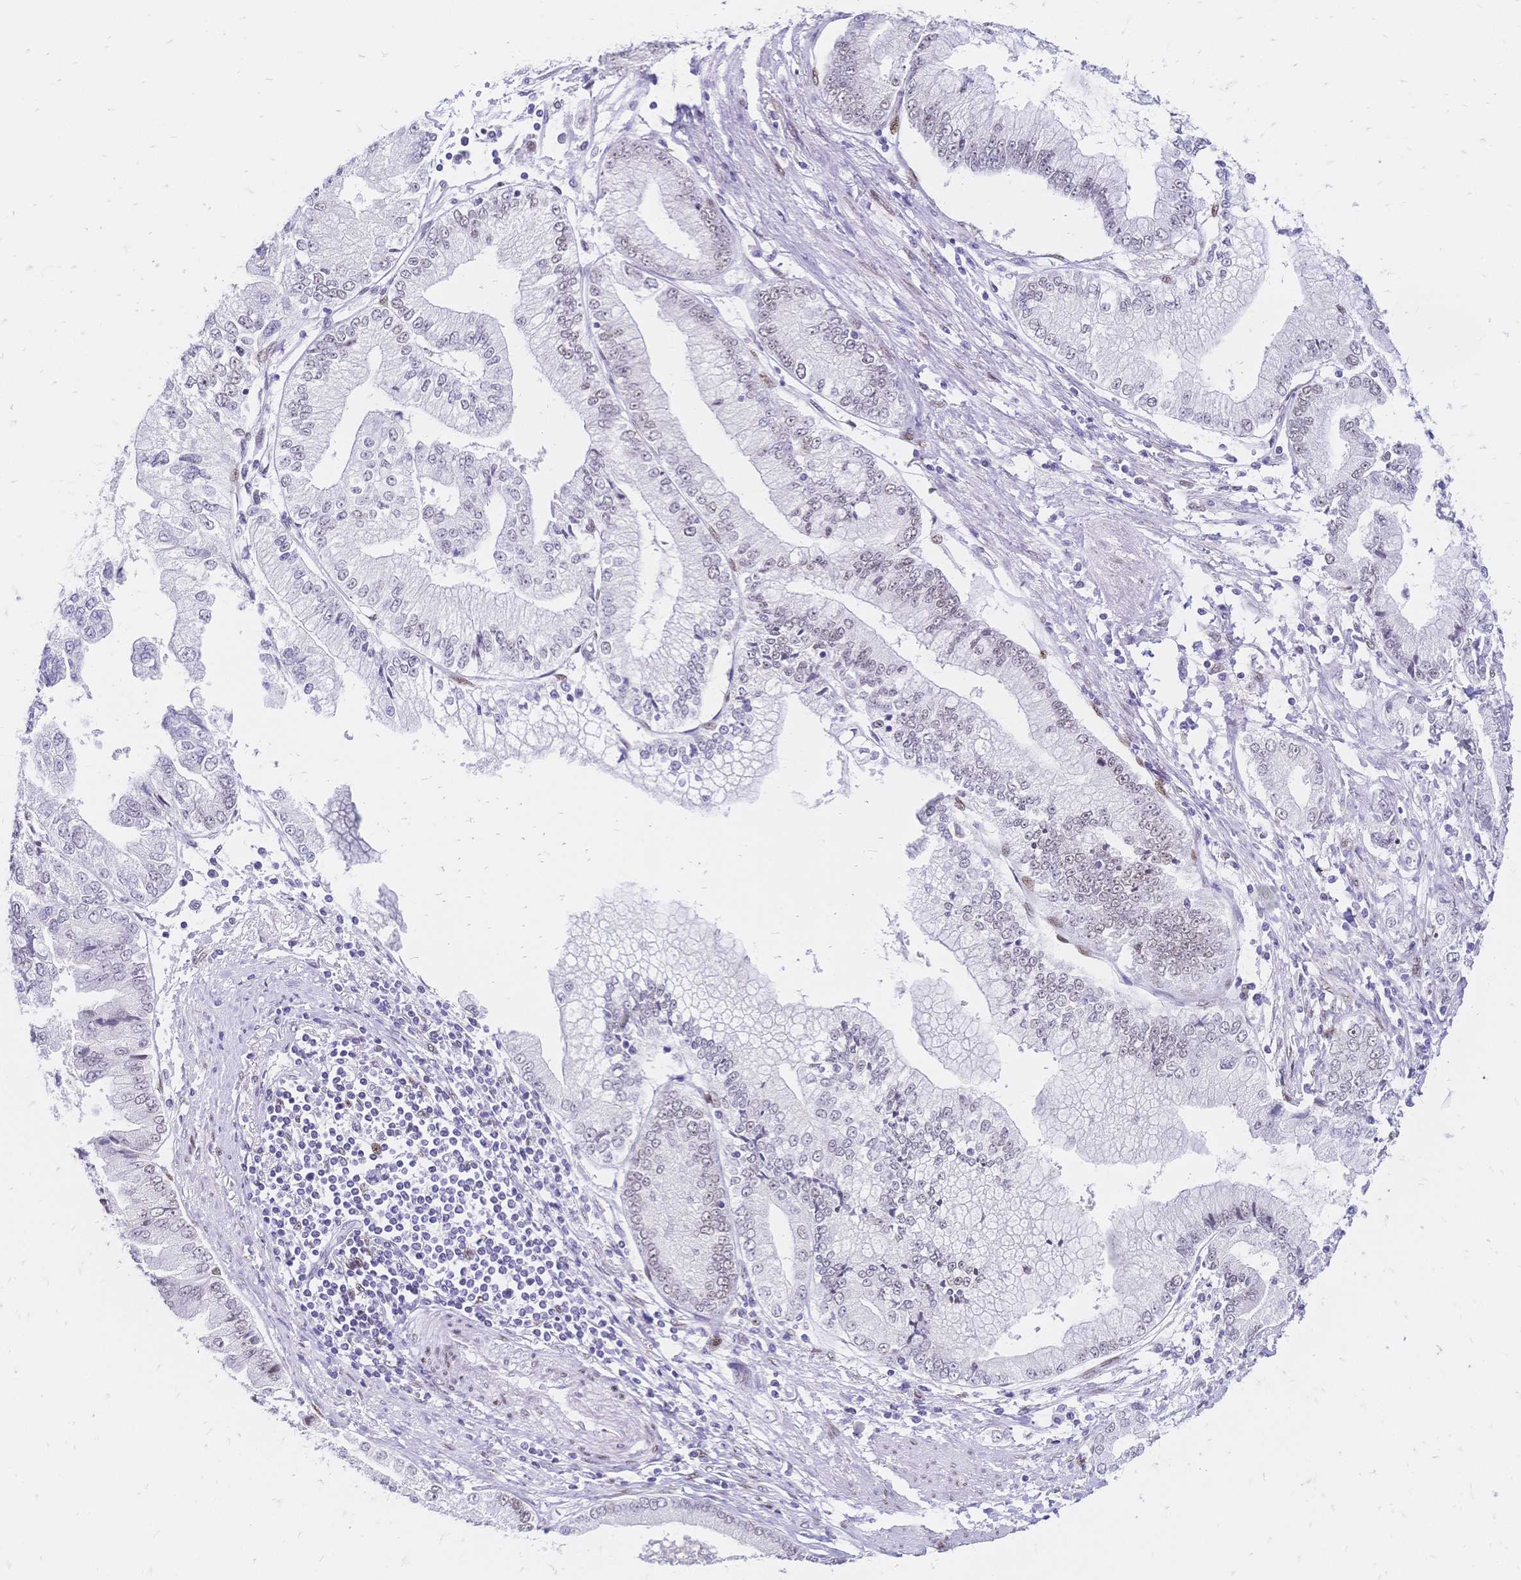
{"staining": {"intensity": "weak", "quantity": "25%-75%", "location": "nuclear"}, "tissue": "stomach cancer", "cell_type": "Tumor cells", "image_type": "cancer", "snomed": [{"axis": "morphology", "description": "Adenocarcinoma, NOS"}, {"axis": "topography", "description": "Stomach, upper"}], "caption": "A low amount of weak nuclear staining is identified in approximately 25%-75% of tumor cells in stomach cancer (adenocarcinoma) tissue.", "gene": "NFIC", "patient": {"sex": "female", "age": 74}}